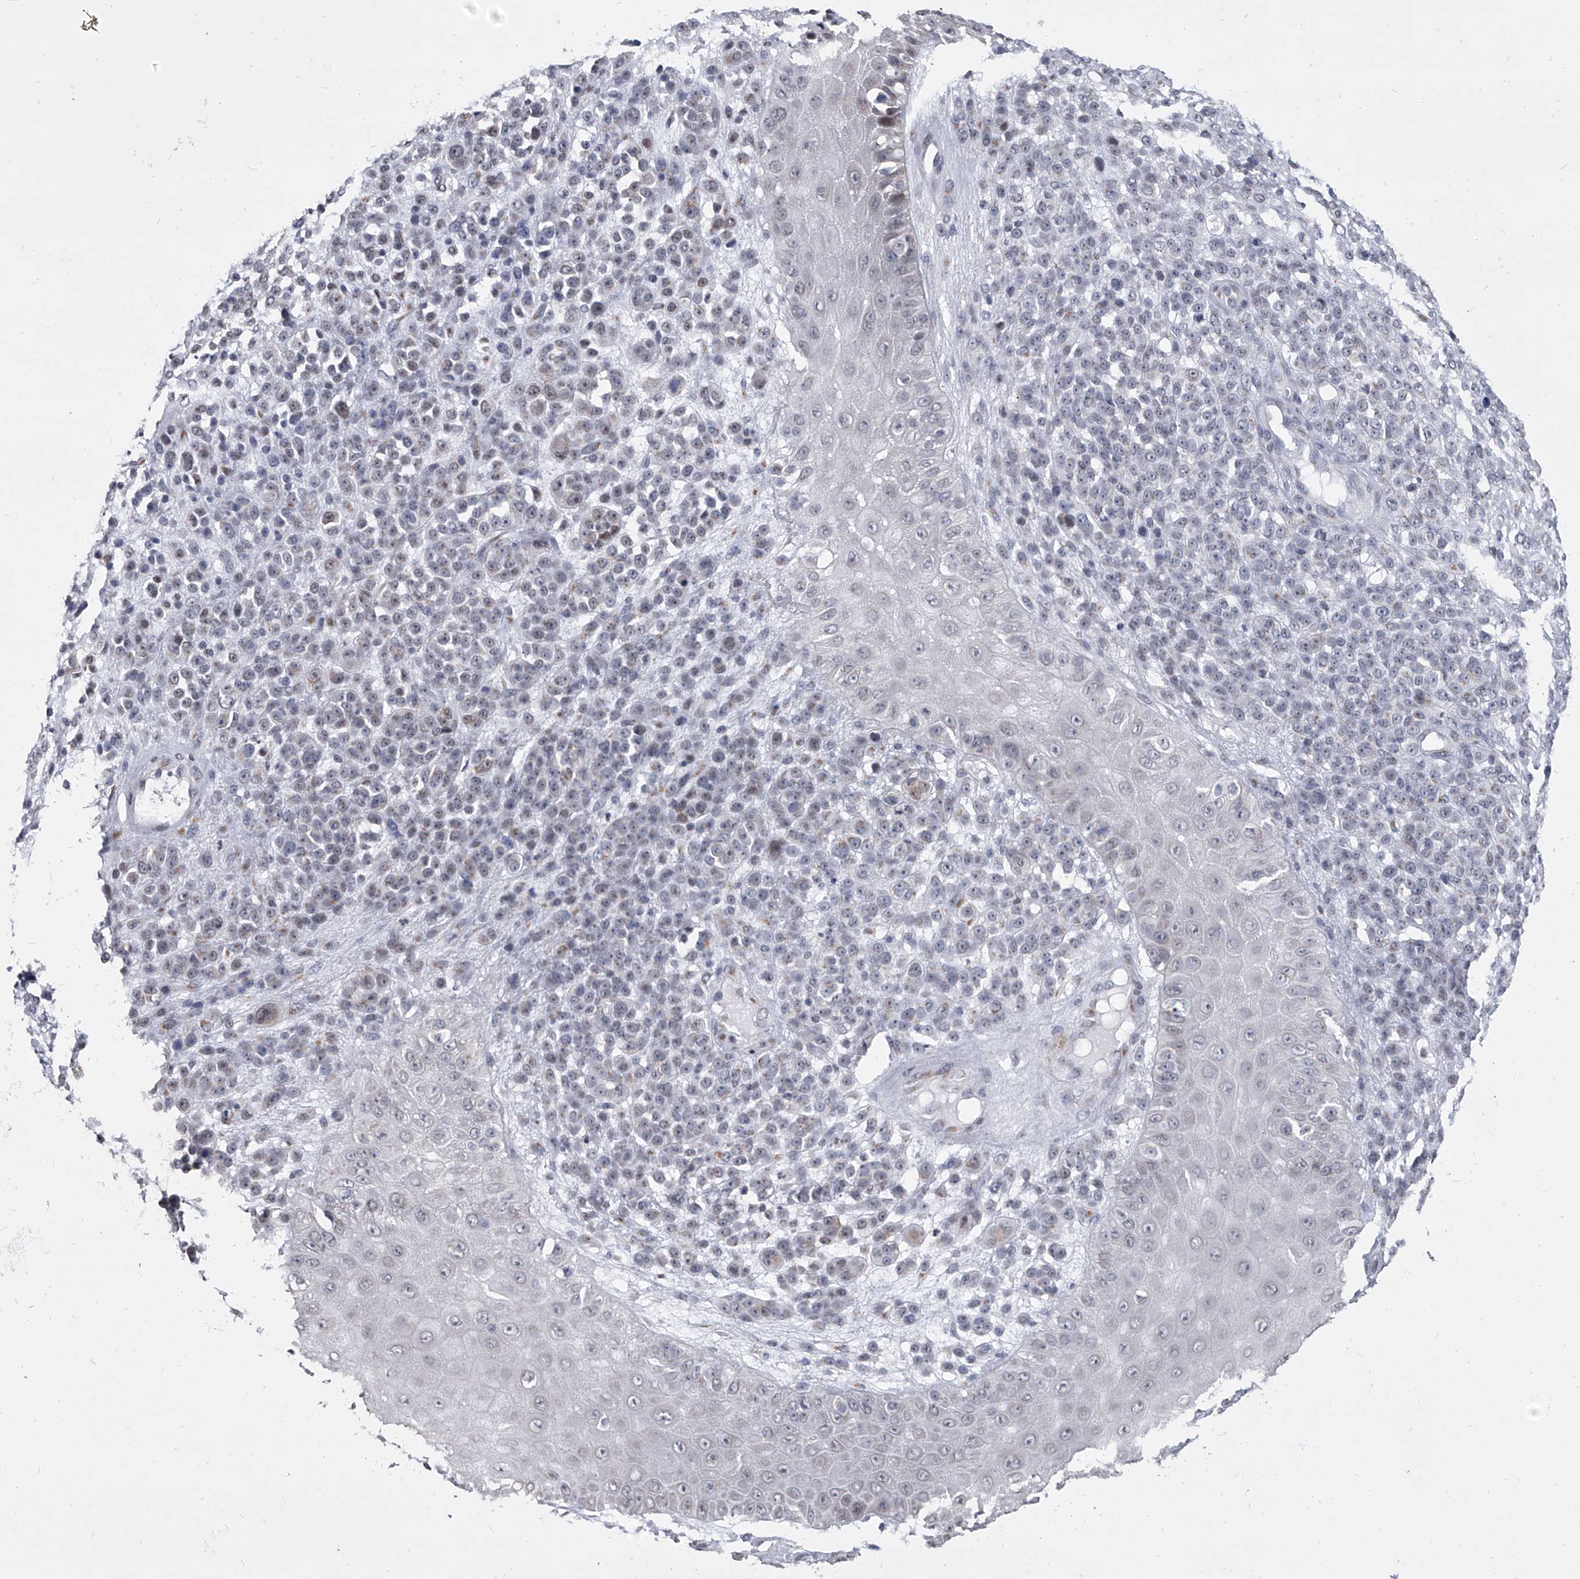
{"staining": {"intensity": "negative", "quantity": "none", "location": "none"}, "tissue": "melanoma", "cell_type": "Tumor cells", "image_type": "cancer", "snomed": [{"axis": "morphology", "description": "Malignant melanoma, NOS"}, {"axis": "topography", "description": "Skin"}], "caption": "Image shows no protein staining in tumor cells of malignant melanoma tissue.", "gene": "EVA1C", "patient": {"sex": "female", "age": 55}}